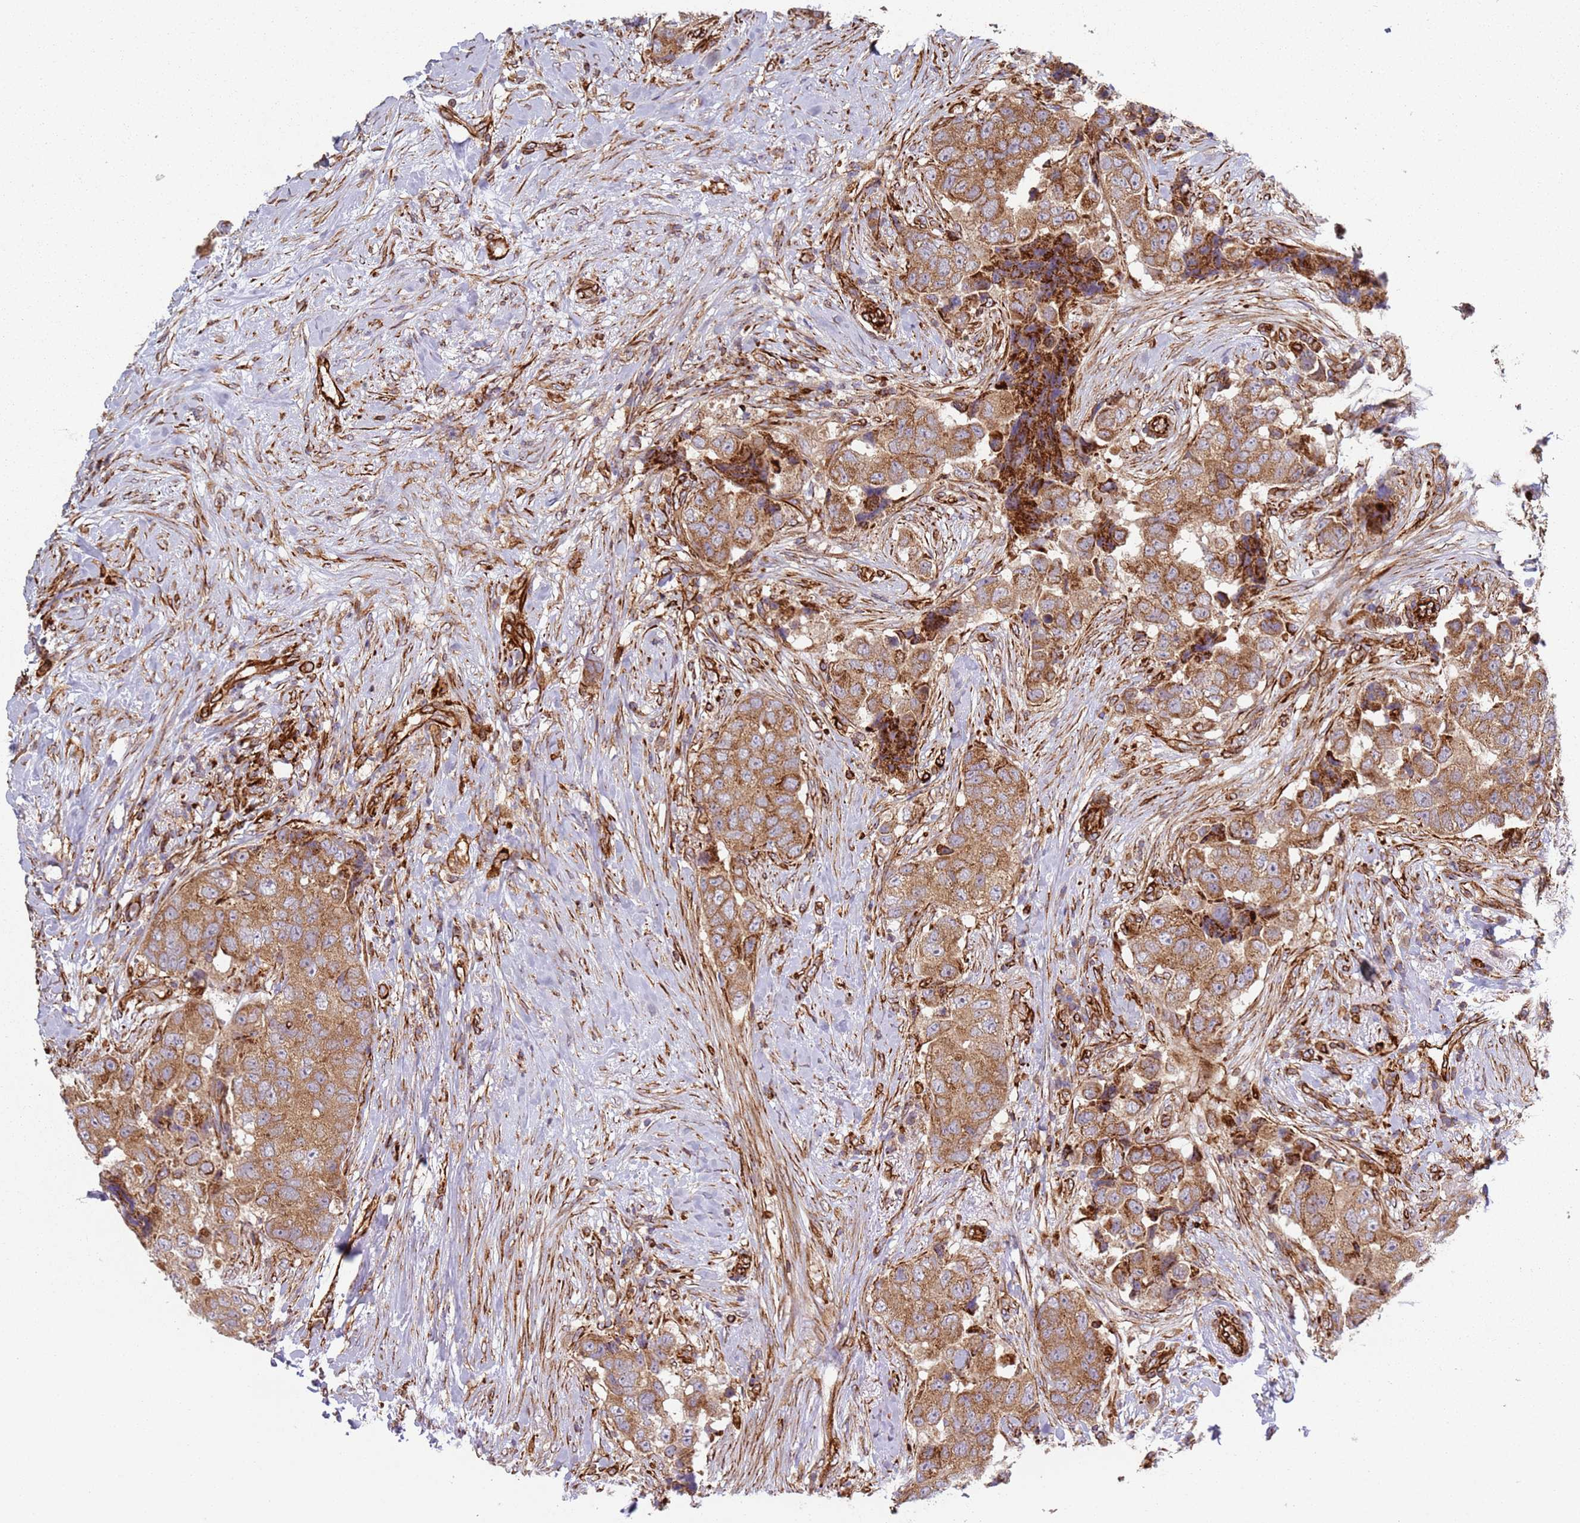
{"staining": {"intensity": "moderate", "quantity": ">75%", "location": "cytoplasmic/membranous"}, "tissue": "breast cancer", "cell_type": "Tumor cells", "image_type": "cancer", "snomed": [{"axis": "morphology", "description": "Normal tissue, NOS"}, {"axis": "morphology", "description": "Duct carcinoma"}, {"axis": "topography", "description": "Breast"}], "caption": "Immunohistochemical staining of breast cancer (infiltrating ductal carcinoma) demonstrates medium levels of moderate cytoplasmic/membranous positivity in about >75% of tumor cells. Using DAB (3,3'-diaminobenzidine) (brown) and hematoxylin (blue) stains, captured at high magnification using brightfield microscopy.", "gene": "SNAPIN", "patient": {"sex": "female", "age": 62}}